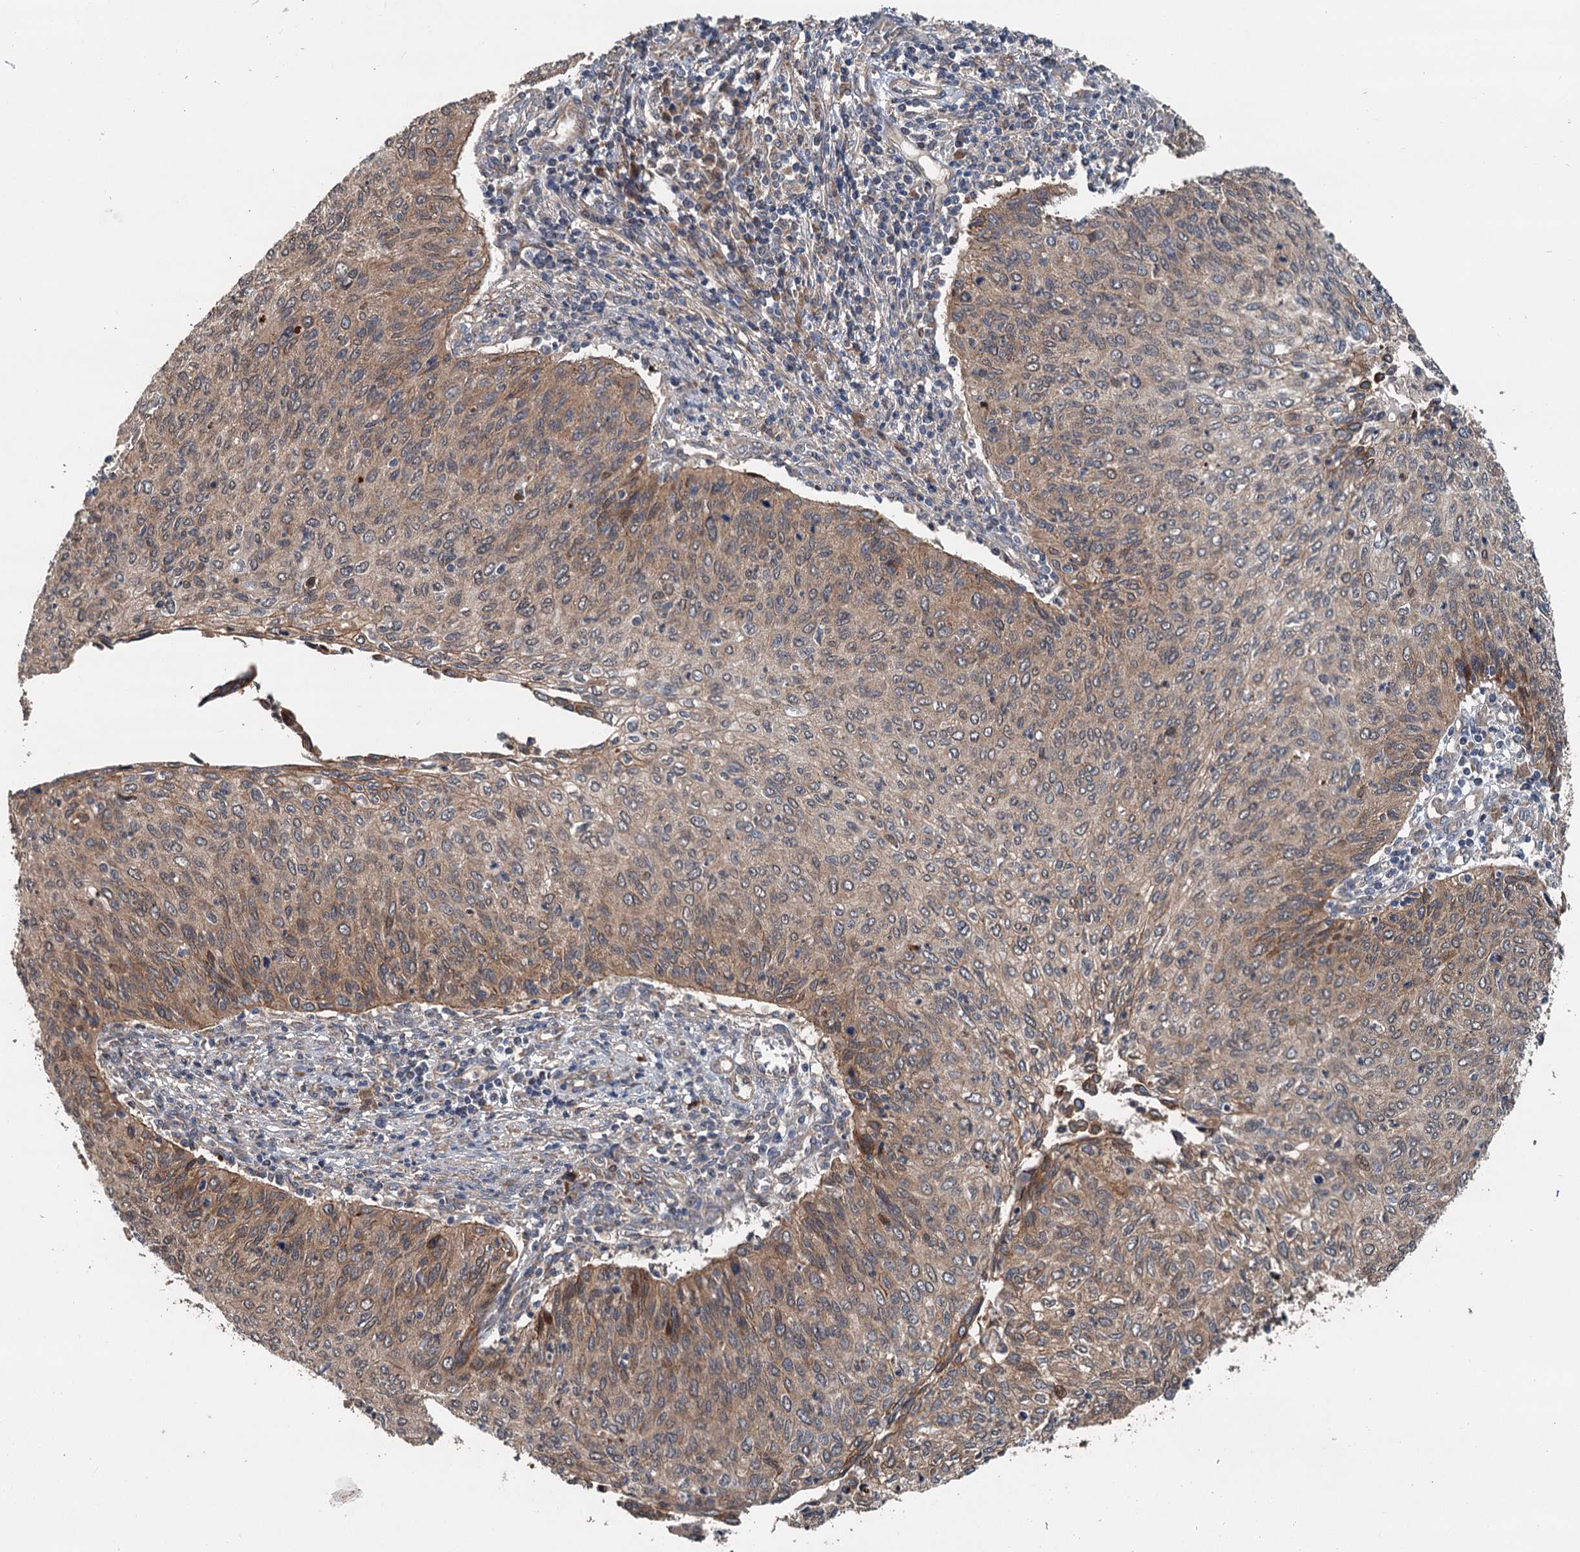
{"staining": {"intensity": "moderate", "quantity": ">75%", "location": "cytoplasmic/membranous"}, "tissue": "cervical cancer", "cell_type": "Tumor cells", "image_type": "cancer", "snomed": [{"axis": "morphology", "description": "Squamous cell carcinoma, NOS"}, {"axis": "topography", "description": "Cervix"}], "caption": "Immunohistochemical staining of human cervical cancer (squamous cell carcinoma) displays moderate cytoplasmic/membranous protein positivity in about >75% of tumor cells. (Brightfield microscopy of DAB IHC at high magnification).", "gene": "LRRK2", "patient": {"sex": "female", "age": 38}}